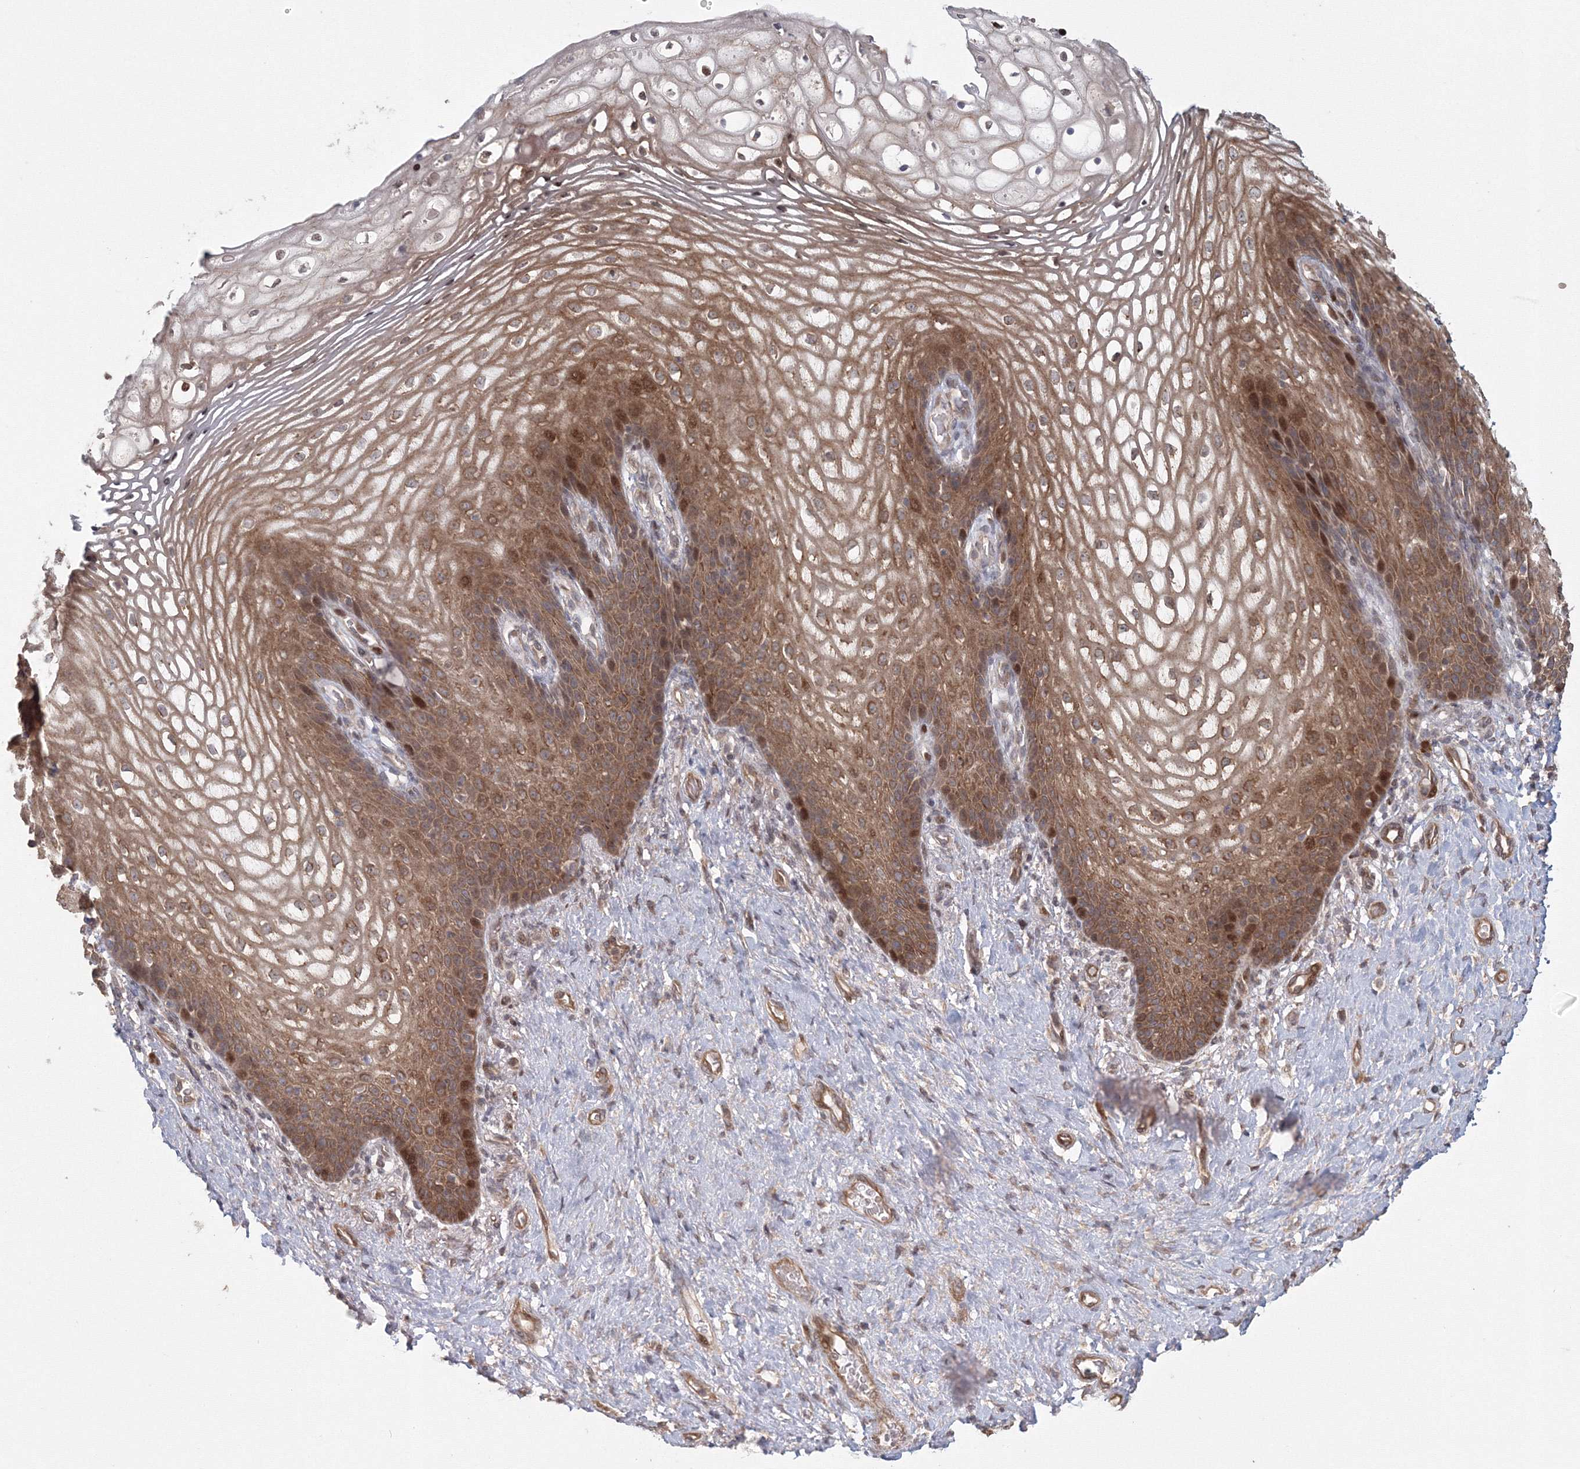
{"staining": {"intensity": "moderate", "quantity": ">75%", "location": "cytoplasmic/membranous,nuclear"}, "tissue": "vagina", "cell_type": "Squamous epithelial cells", "image_type": "normal", "snomed": [{"axis": "morphology", "description": "Normal tissue, NOS"}, {"axis": "topography", "description": "Vagina"}], "caption": "Protein analysis of normal vagina displays moderate cytoplasmic/membranous,nuclear positivity in about >75% of squamous epithelial cells. (Stains: DAB in brown, nuclei in blue, Microscopy: brightfield microscopy at high magnification).", "gene": "TACC2", "patient": {"sex": "female", "age": 60}}